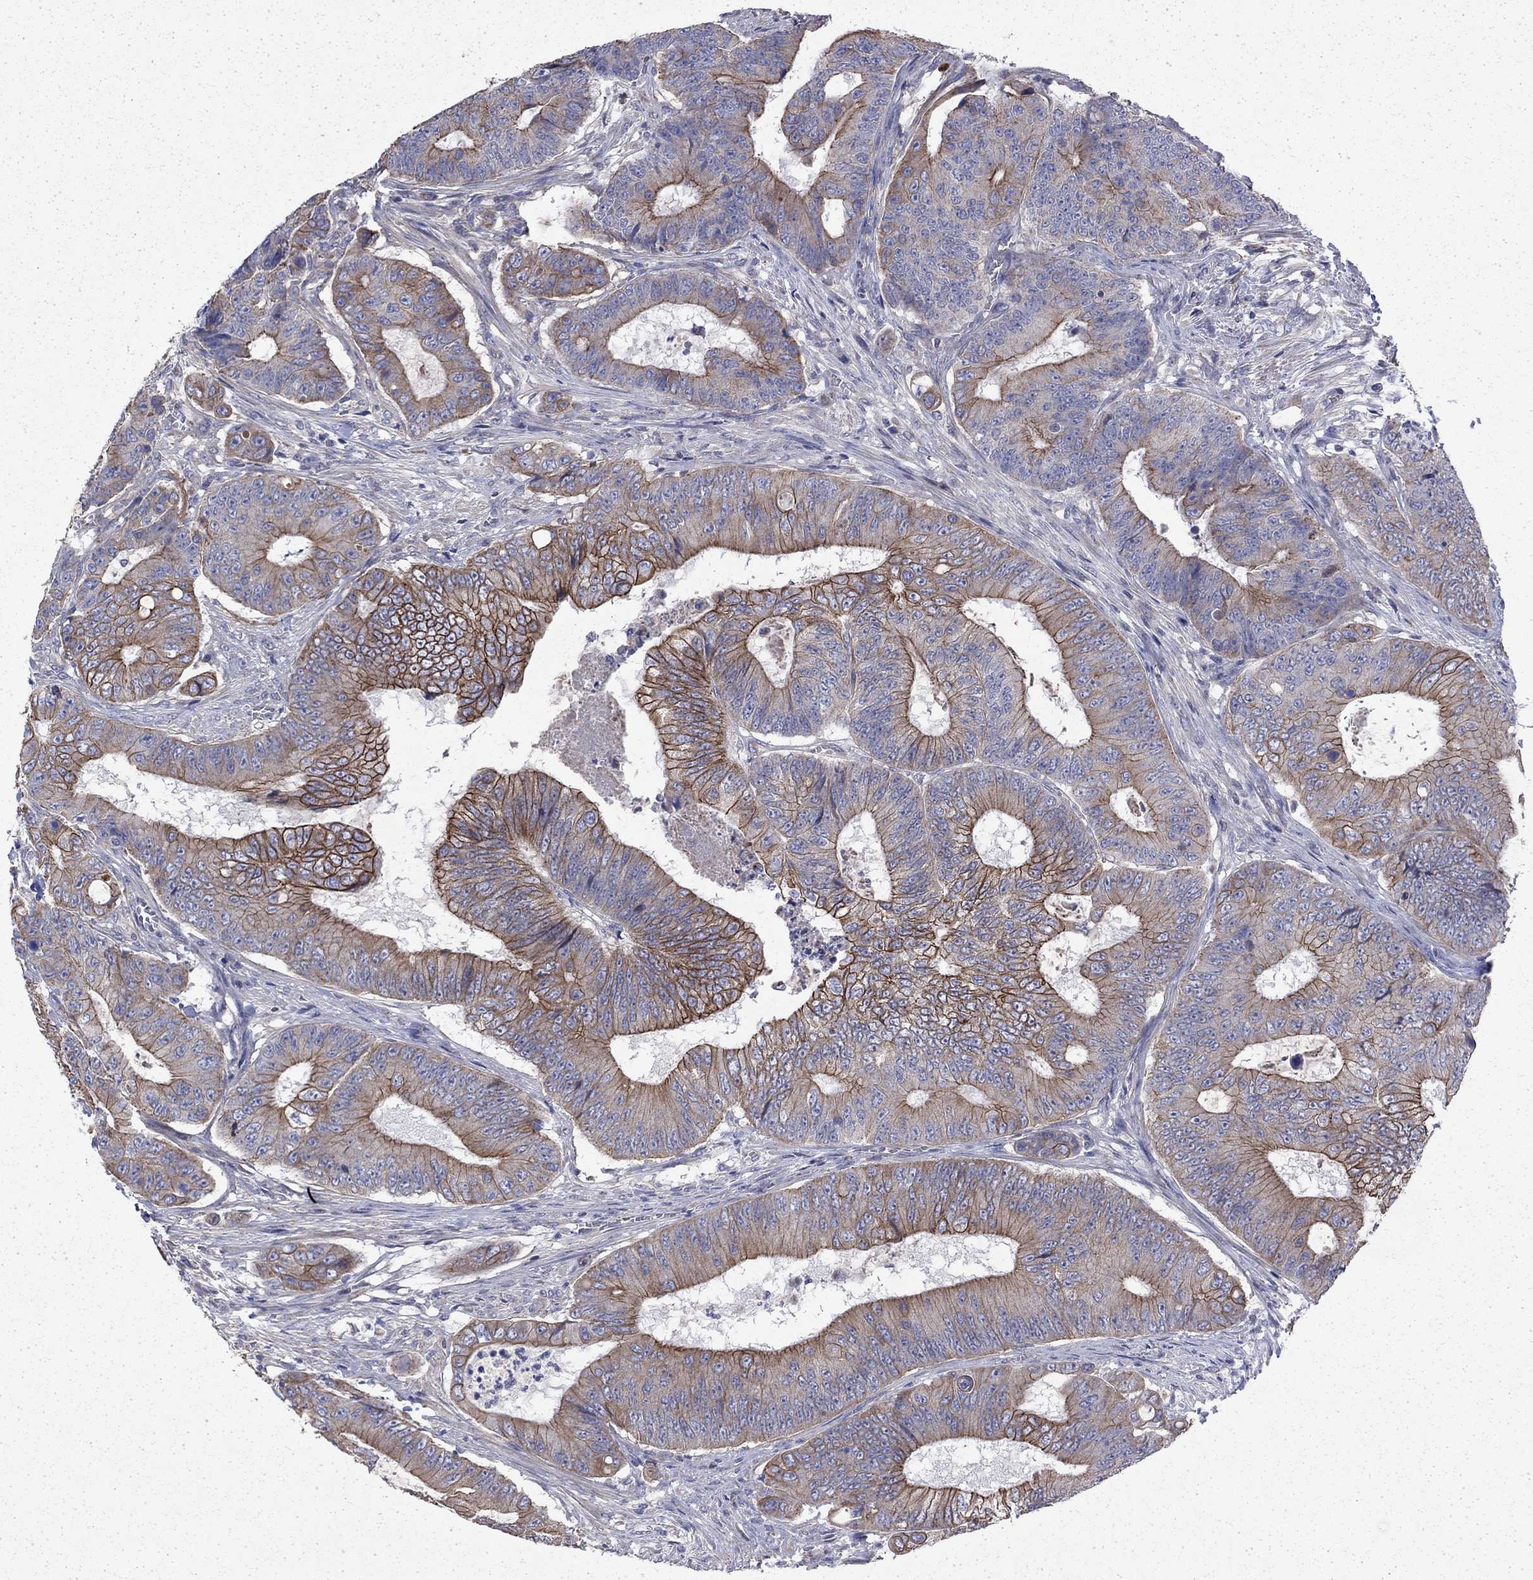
{"staining": {"intensity": "strong", "quantity": "25%-75%", "location": "cytoplasmic/membranous"}, "tissue": "colorectal cancer", "cell_type": "Tumor cells", "image_type": "cancer", "snomed": [{"axis": "morphology", "description": "Adenocarcinoma, NOS"}, {"axis": "topography", "description": "Colon"}], "caption": "Human adenocarcinoma (colorectal) stained for a protein (brown) demonstrates strong cytoplasmic/membranous positive positivity in approximately 25%-75% of tumor cells.", "gene": "DTNA", "patient": {"sex": "female", "age": 48}}